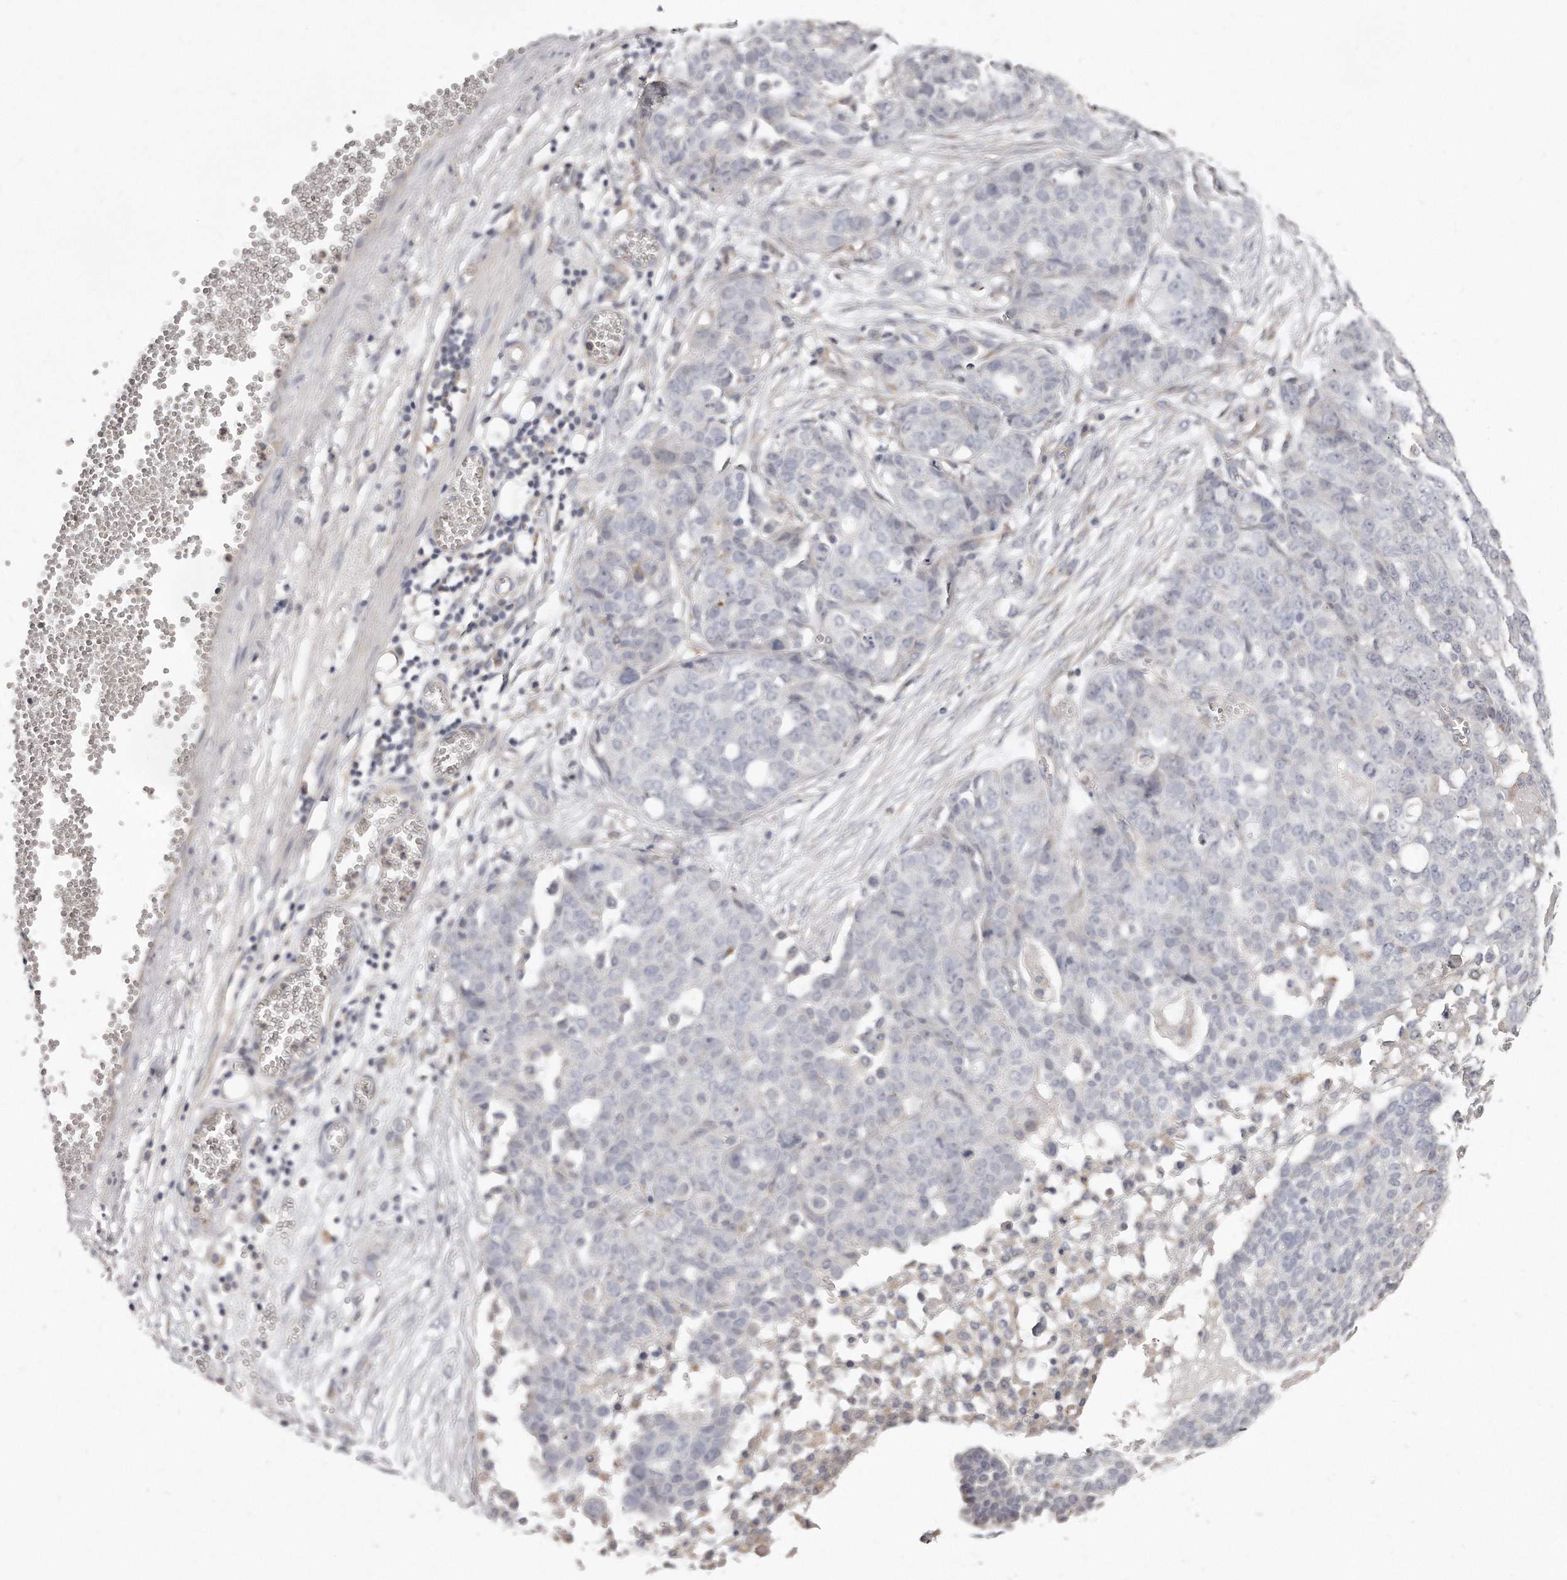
{"staining": {"intensity": "negative", "quantity": "none", "location": "none"}, "tissue": "ovarian cancer", "cell_type": "Tumor cells", "image_type": "cancer", "snomed": [{"axis": "morphology", "description": "Cystadenocarcinoma, serous, NOS"}, {"axis": "topography", "description": "Soft tissue"}, {"axis": "topography", "description": "Ovary"}], "caption": "DAB (3,3'-diaminobenzidine) immunohistochemical staining of human serous cystadenocarcinoma (ovarian) reveals no significant positivity in tumor cells.", "gene": "TTLL4", "patient": {"sex": "female", "age": 57}}